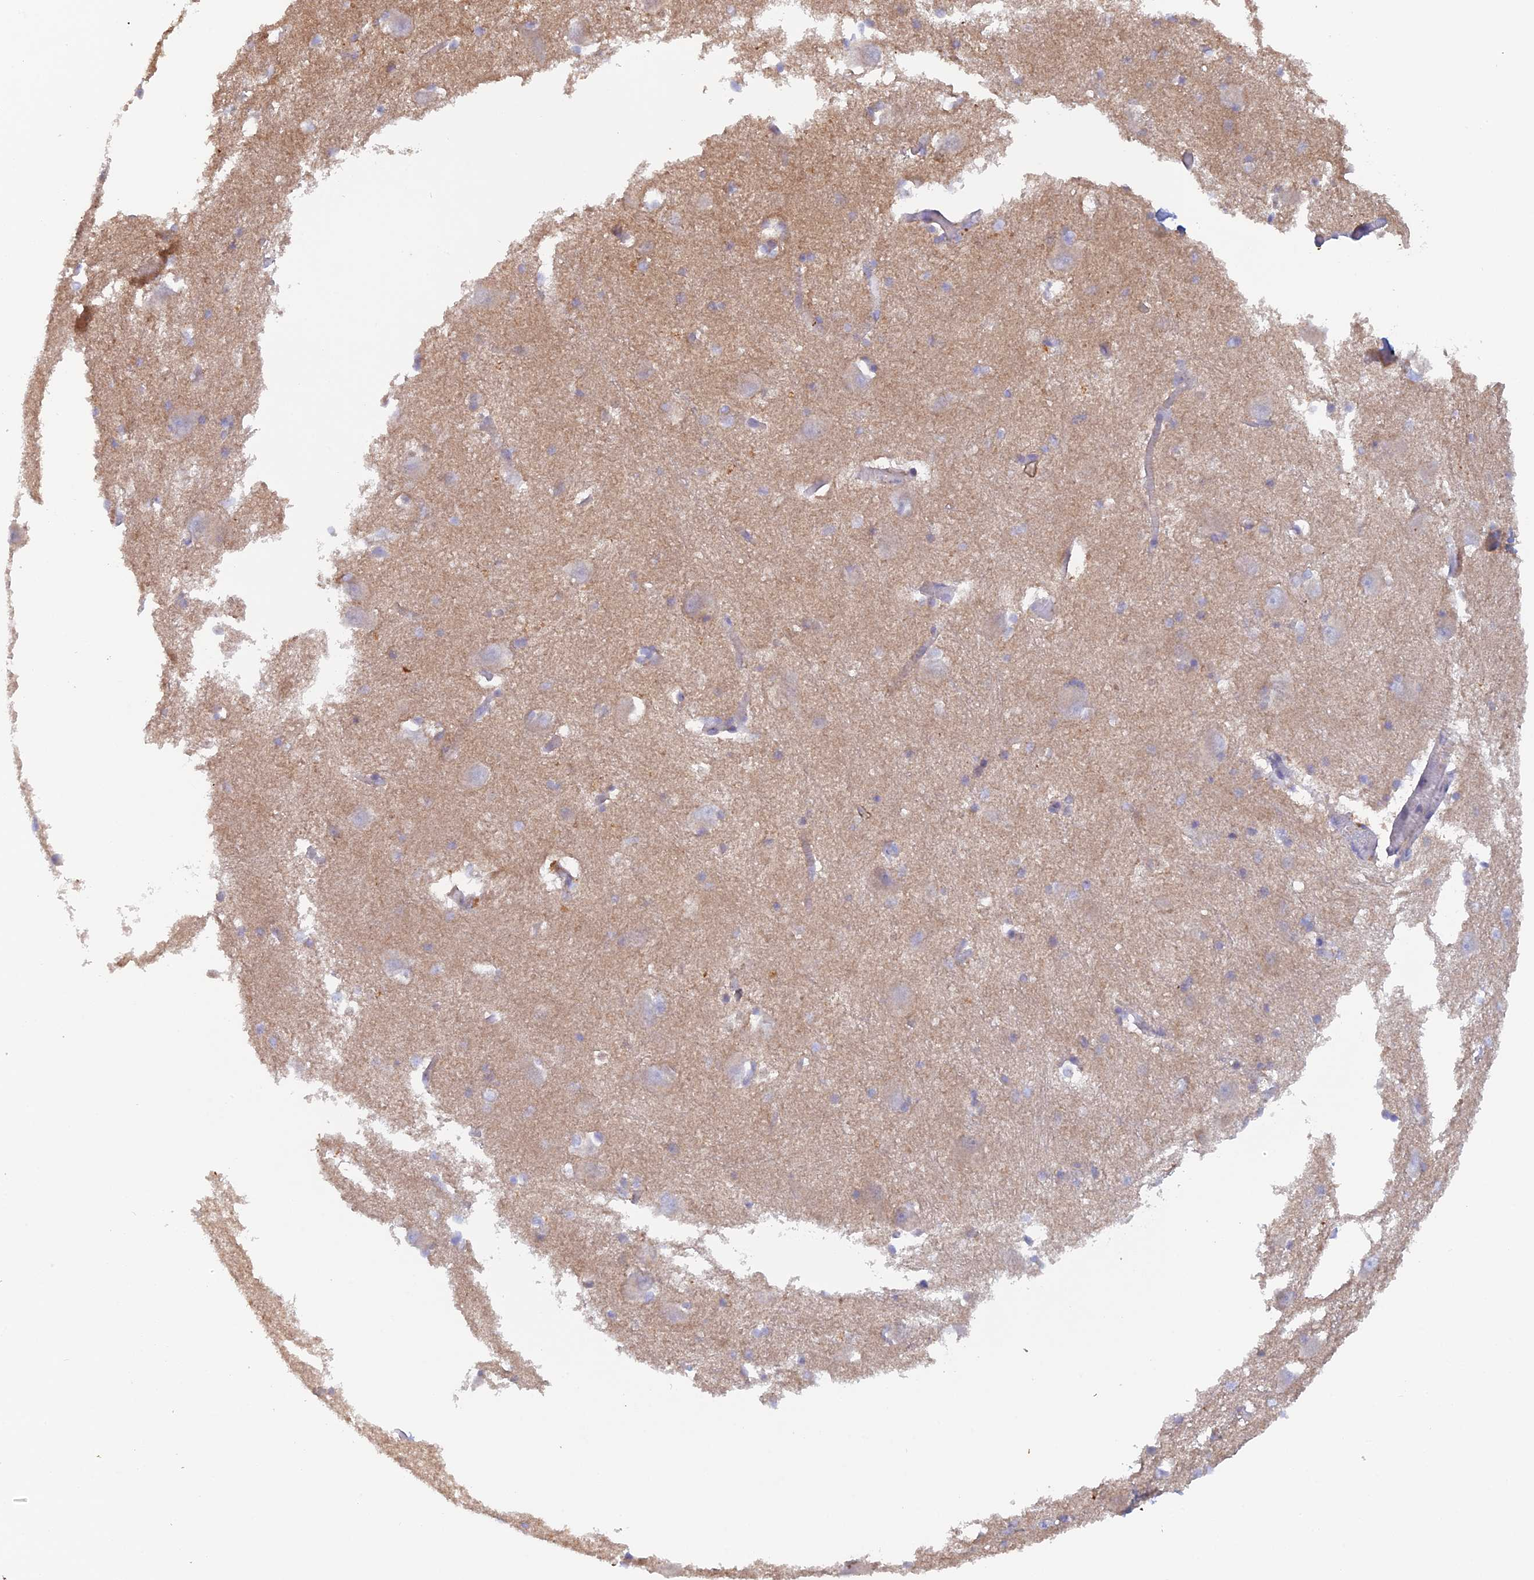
{"staining": {"intensity": "negative", "quantity": "none", "location": "none"}, "tissue": "caudate", "cell_type": "Glial cells", "image_type": "normal", "snomed": [{"axis": "morphology", "description": "Normal tissue, NOS"}, {"axis": "topography", "description": "Lateral ventricle wall"}], "caption": "High magnification brightfield microscopy of normal caudate stained with DAB (3,3'-diaminobenzidine) (brown) and counterstained with hematoxylin (blue): glial cells show no significant positivity. The staining was performed using DAB (3,3'-diaminobenzidine) to visualize the protein expression in brown, while the nuclei were stained in blue with hematoxylin (Magnification: 20x).", "gene": "FZR1", "patient": {"sex": "male", "age": 37}}